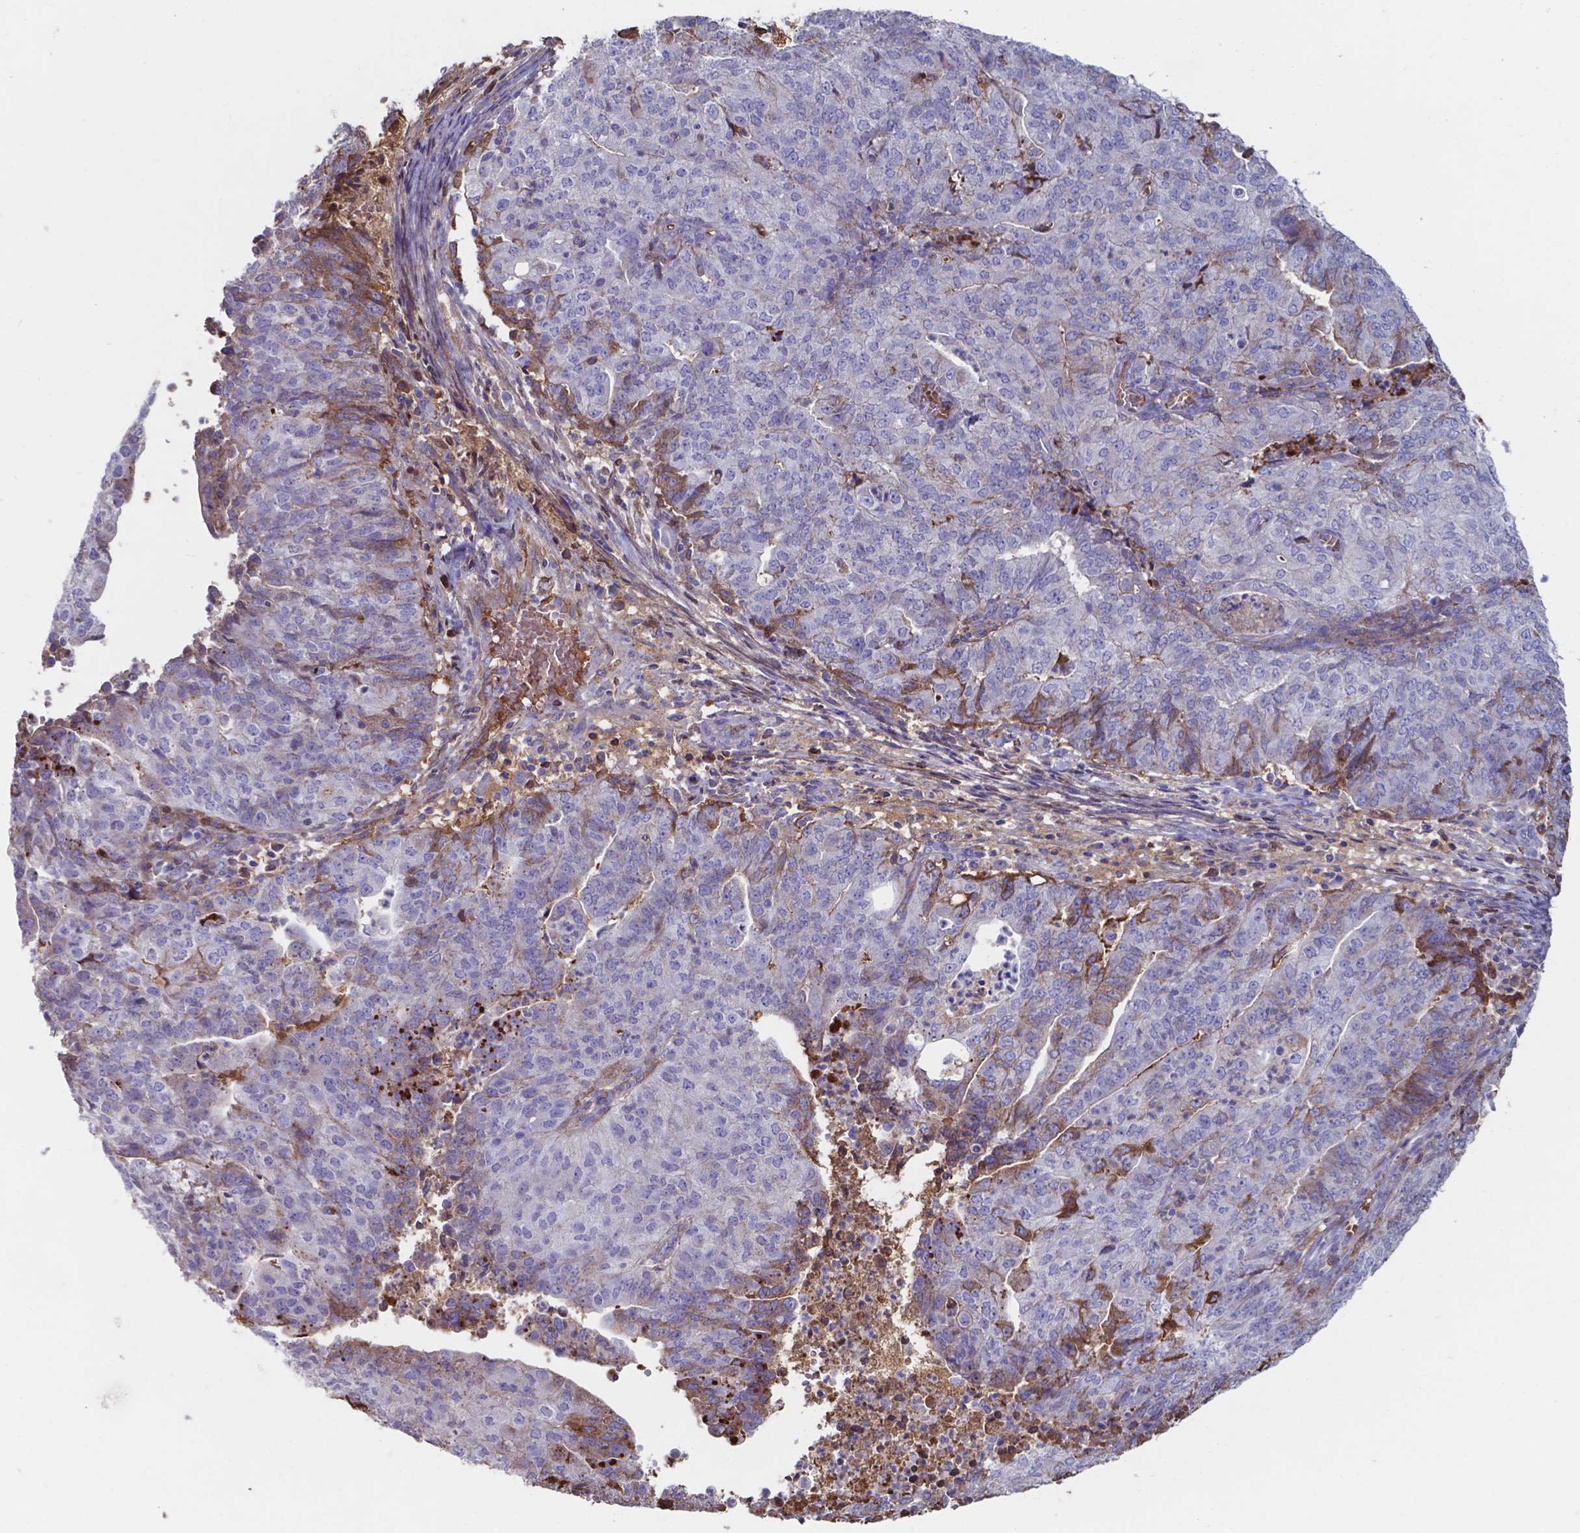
{"staining": {"intensity": "negative", "quantity": "none", "location": "none"}, "tissue": "endometrial cancer", "cell_type": "Tumor cells", "image_type": "cancer", "snomed": [{"axis": "morphology", "description": "Adenocarcinoma, NOS"}, {"axis": "topography", "description": "Endometrium"}], "caption": "Adenocarcinoma (endometrial) was stained to show a protein in brown. There is no significant staining in tumor cells.", "gene": "SERPINA1", "patient": {"sex": "female", "age": 82}}